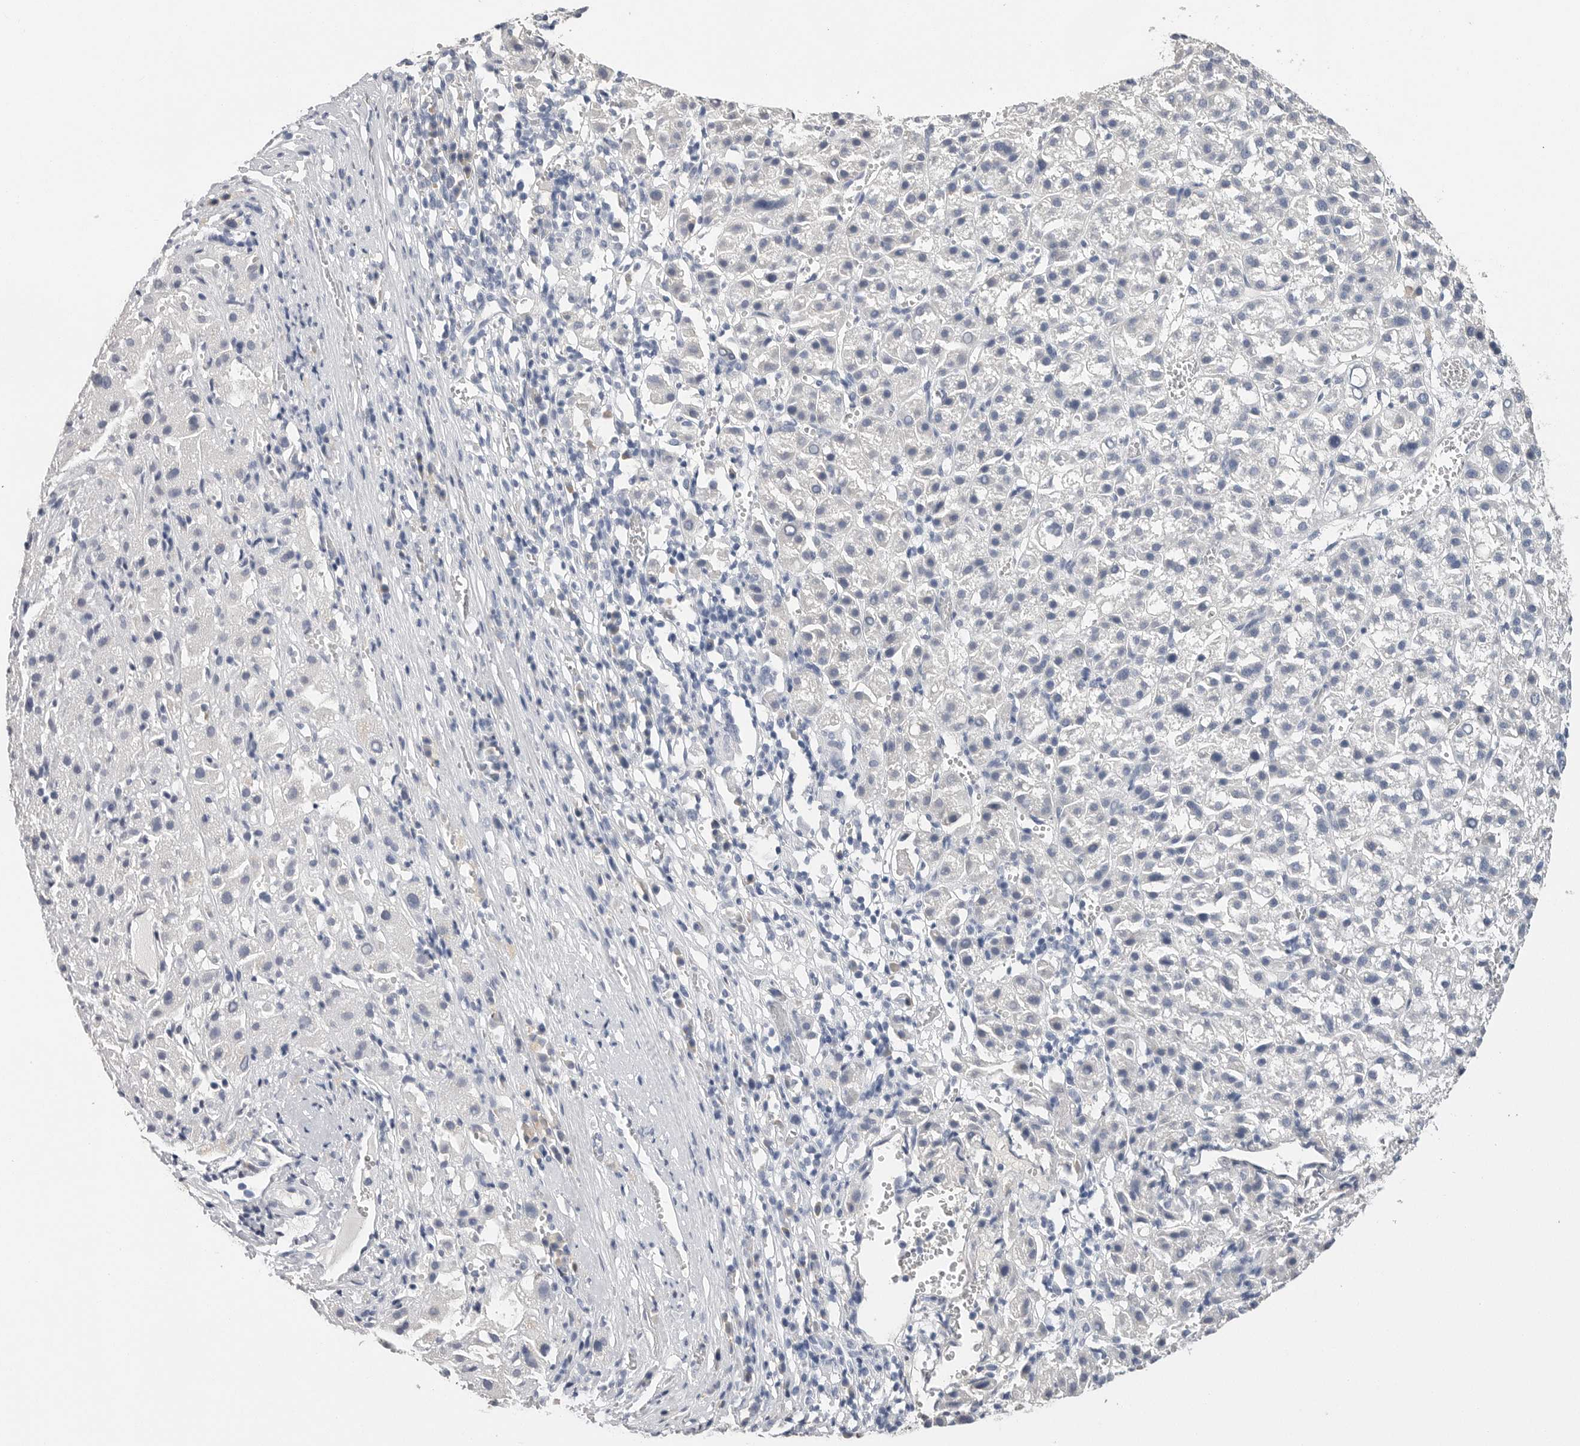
{"staining": {"intensity": "negative", "quantity": "none", "location": "none"}, "tissue": "liver cancer", "cell_type": "Tumor cells", "image_type": "cancer", "snomed": [{"axis": "morphology", "description": "Carcinoma, Hepatocellular, NOS"}, {"axis": "topography", "description": "Liver"}], "caption": "Tumor cells are negative for brown protein staining in liver cancer. Brightfield microscopy of immunohistochemistry (IHC) stained with DAB (brown) and hematoxylin (blue), captured at high magnification.", "gene": "FABP6", "patient": {"sex": "female", "age": 58}}